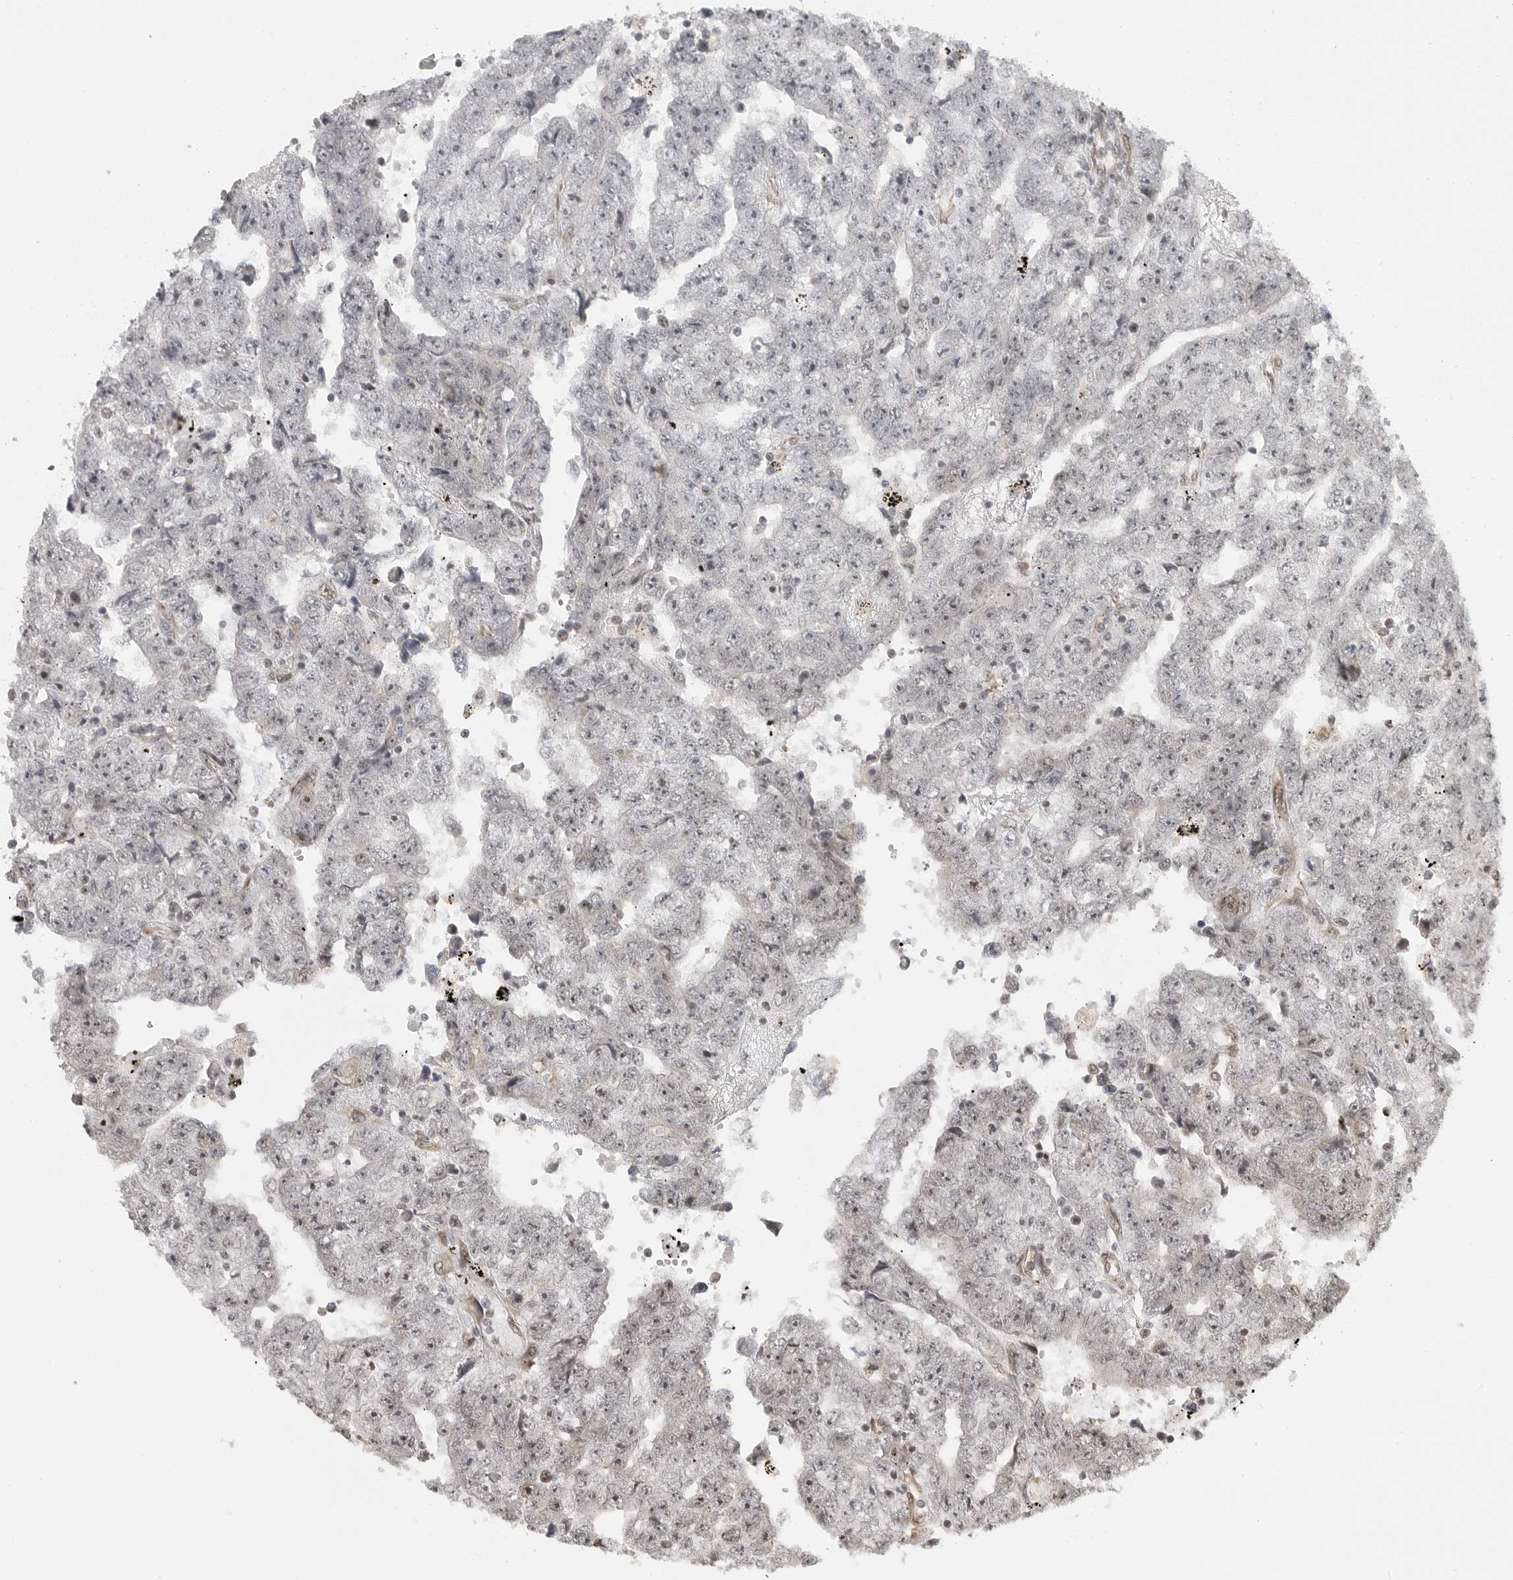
{"staining": {"intensity": "negative", "quantity": "none", "location": "none"}, "tissue": "testis cancer", "cell_type": "Tumor cells", "image_type": "cancer", "snomed": [{"axis": "morphology", "description": "Carcinoma, Embryonal, NOS"}, {"axis": "topography", "description": "Testis"}], "caption": "A high-resolution photomicrograph shows IHC staining of testis embryonal carcinoma, which exhibits no significant staining in tumor cells.", "gene": "ISG20L2", "patient": {"sex": "male", "age": 25}}